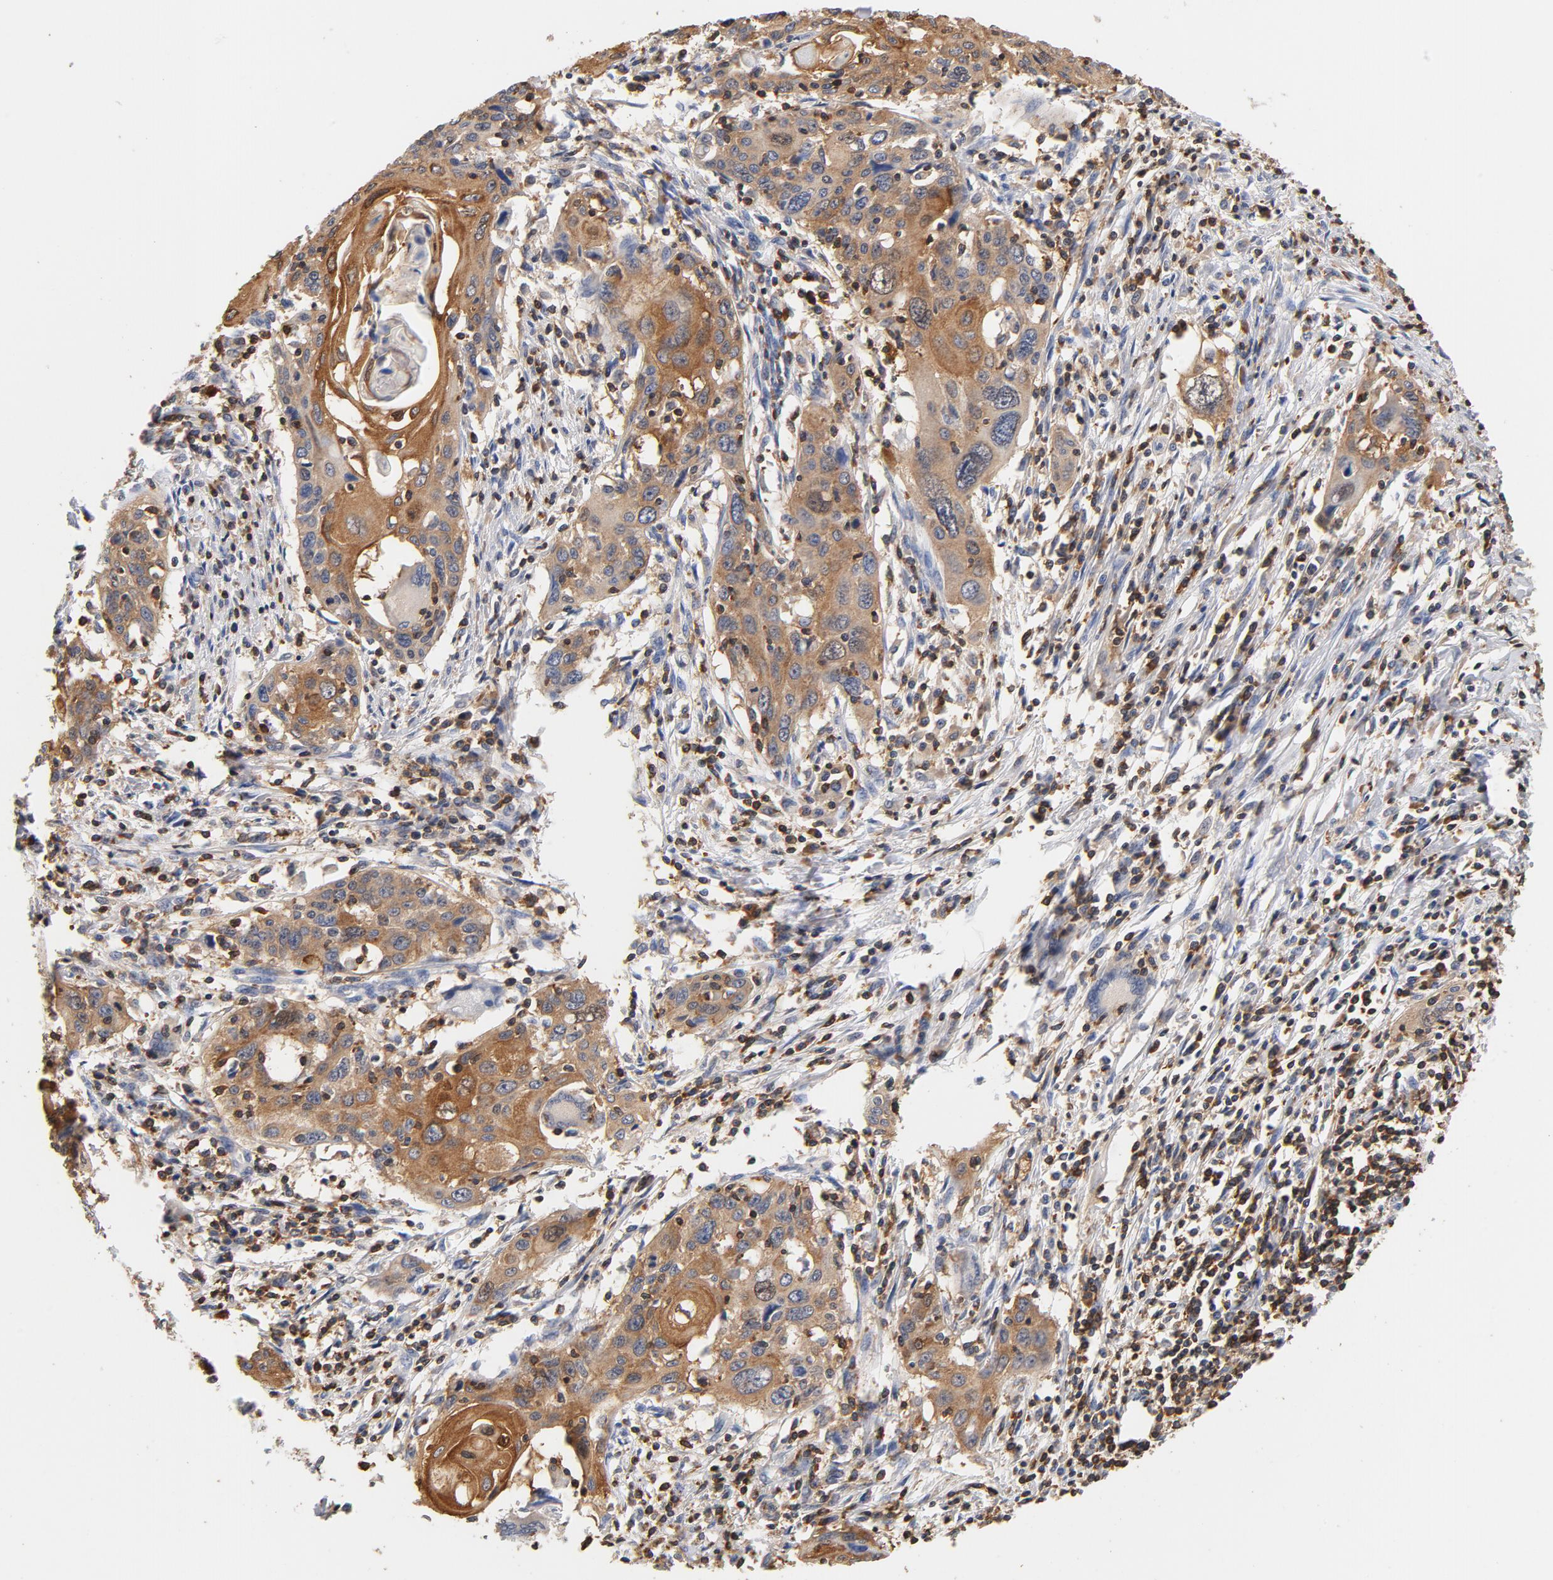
{"staining": {"intensity": "moderate", "quantity": ">75%", "location": "cytoplasmic/membranous"}, "tissue": "cervical cancer", "cell_type": "Tumor cells", "image_type": "cancer", "snomed": [{"axis": "morphology", "description": "Squamous cell carcinoma, NOS"}, {"axis": "topography", "description": "Cervix"}], "caption": "Protein staining by immunohistochemistry exhibits moderate cytoplasmic/membranous expression in about >75% of tumor cells in squamous cell carcinoma (cervical).", "gene": "EZR", "patient": {"sex": "female", "age": 54}}